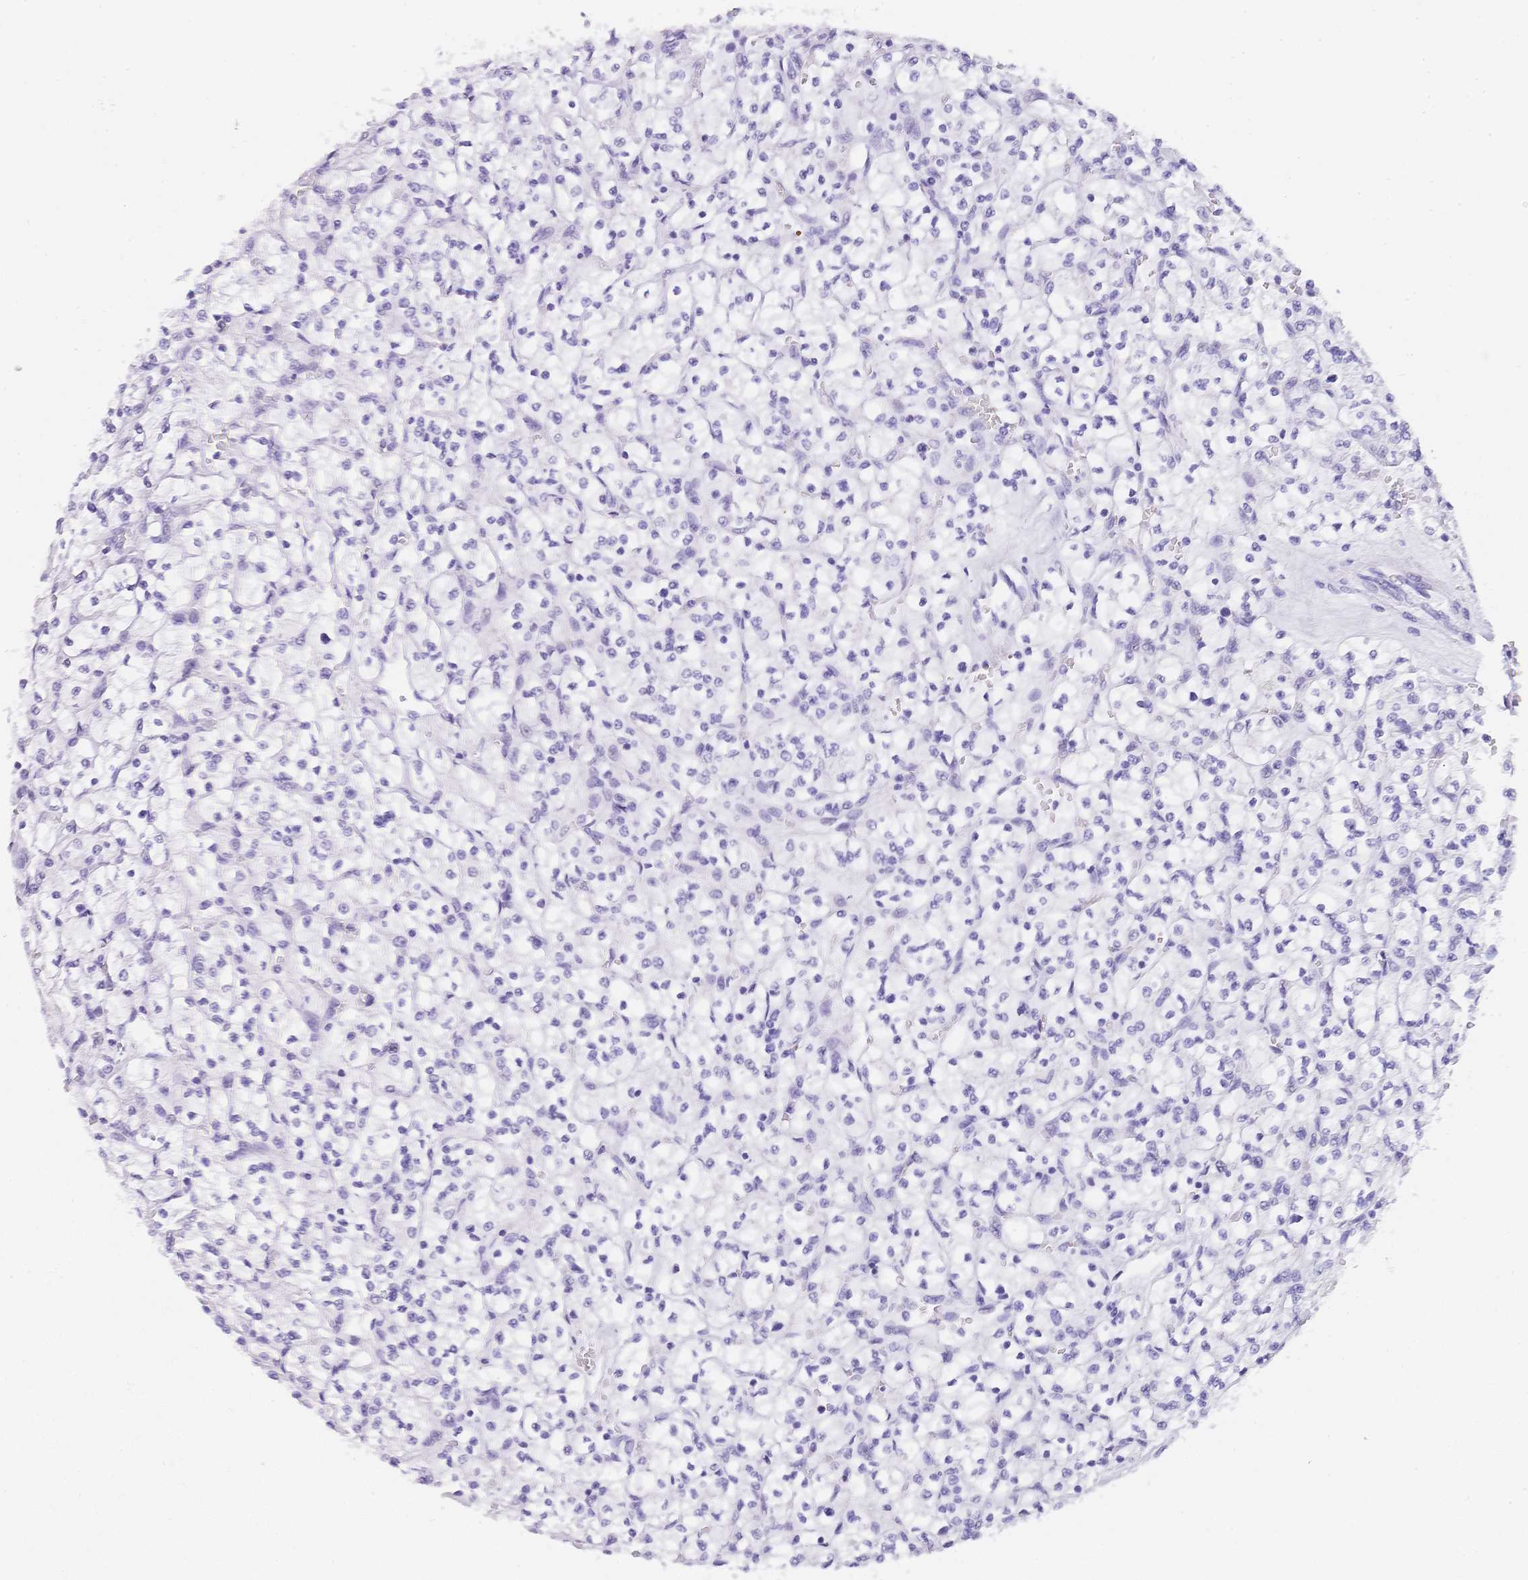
{"staining": {"intensity": "negative", "quantity": "none", "location": "none"}, "tissue": "renal cancer", "cell_type": "Tumor cells", "image_type": "cancer", "snomed": [{"axis": "morphology", "description": "Adenocarcinoma, NOS"}, {"axis": "topography", "description": "Kidney"}], "caption": "IHC of human renal cancer (adenocarcinoma) displays no staining in tumor cells.", "gene": "MUC21", "patient": {"sex": "female", "age": 64}}